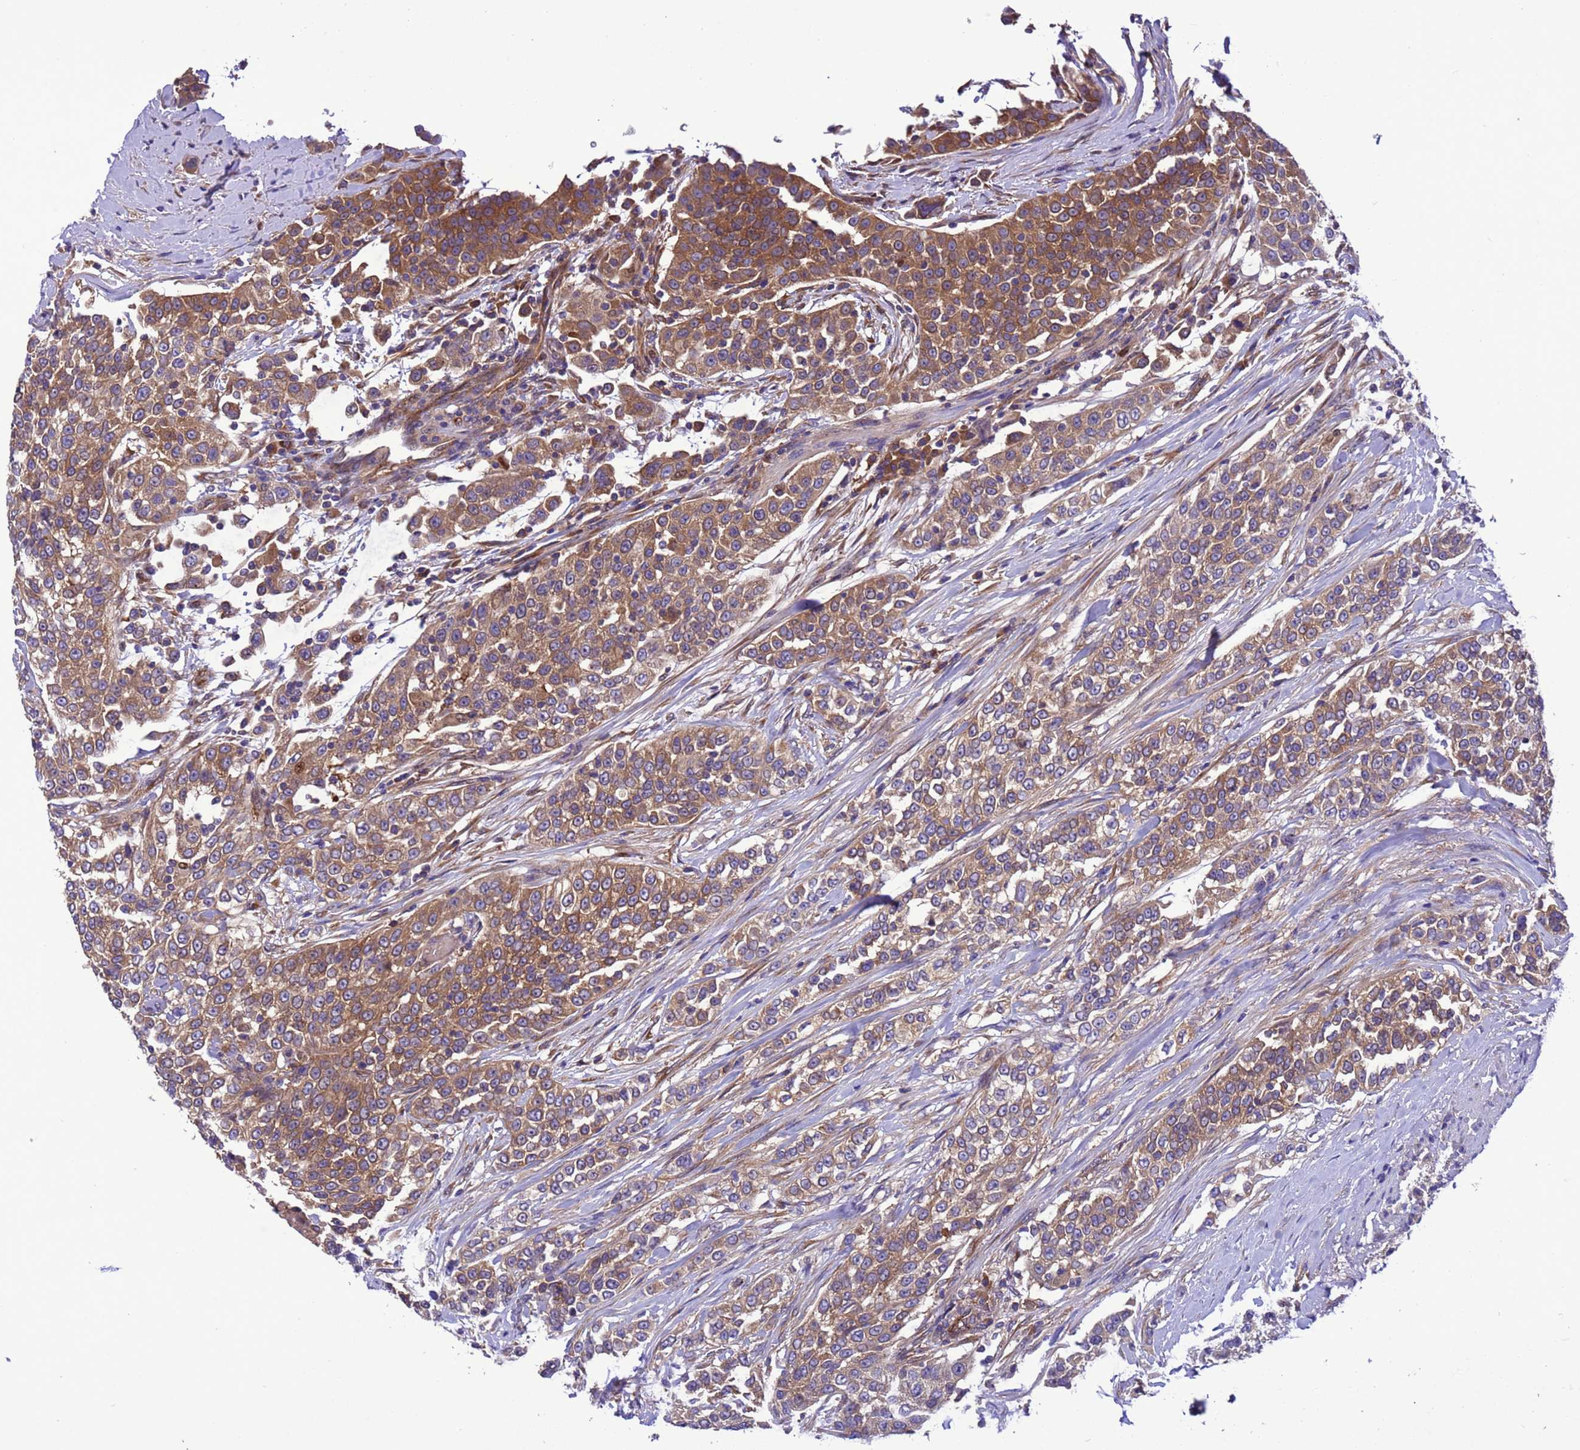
{"staining": {"intensity": "moderate", "quantity": ">75%", "location": "cytoplasmic/membranous"}, "tissue": "urothelial cancer", "cell_type": "Tumor cells", "image_type": "cancer", "snomed": [{"axis": "morphology", "description": "Urothelial carcinoma, High grade"}, {"axis": "topography", "description": "Urinary bladder"}], "caption": "IHC micrograph of urothelial cancer stained for a protein (brown), which reveals medium levels of moderate cytoplasmic/membranous positivity in approximately >75% of tumor cells.", "gene": "RABEP2", "patient": {"sex": "female", "age": 80}}